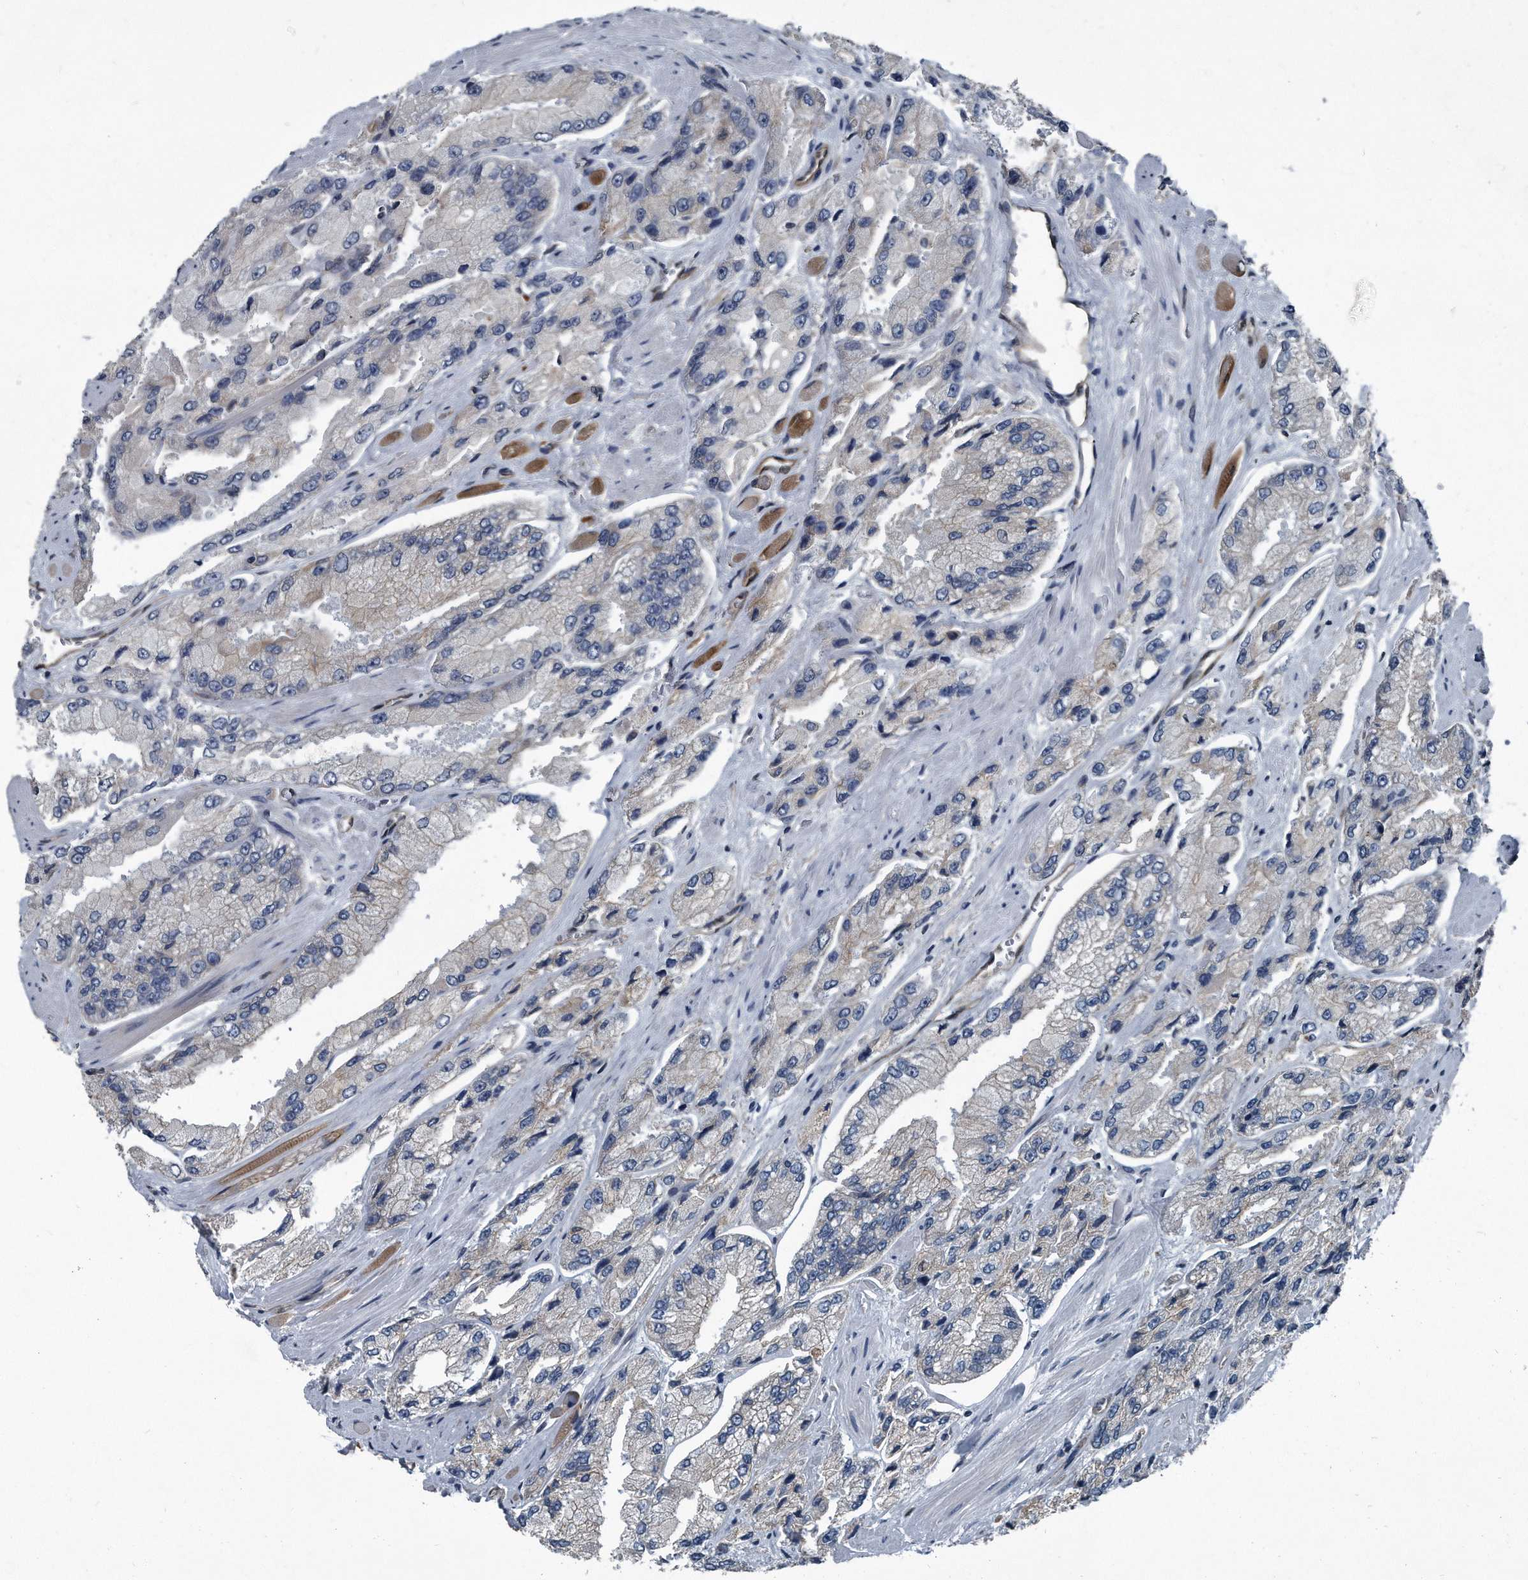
{"staining": {"intensity": "negative", "quantity": "none", "location": "none"}, "tissue": "prostate cancer", "cell_type": "Tumor cells", "image_type": "cancer", "snomed": [{"axis": "morphology", "description": "Adenocarcinoma, High grade"}, {"axis": "topography", "description": "Prostate"}], "caption": "IHC photomicrograph of human prostate adenocarcinoma (high-grade) stained for a protein (brown), which displays no positivity in tumor cells.", "gene": "PLEC", "patient": {"sex": "male", "age": 58}}